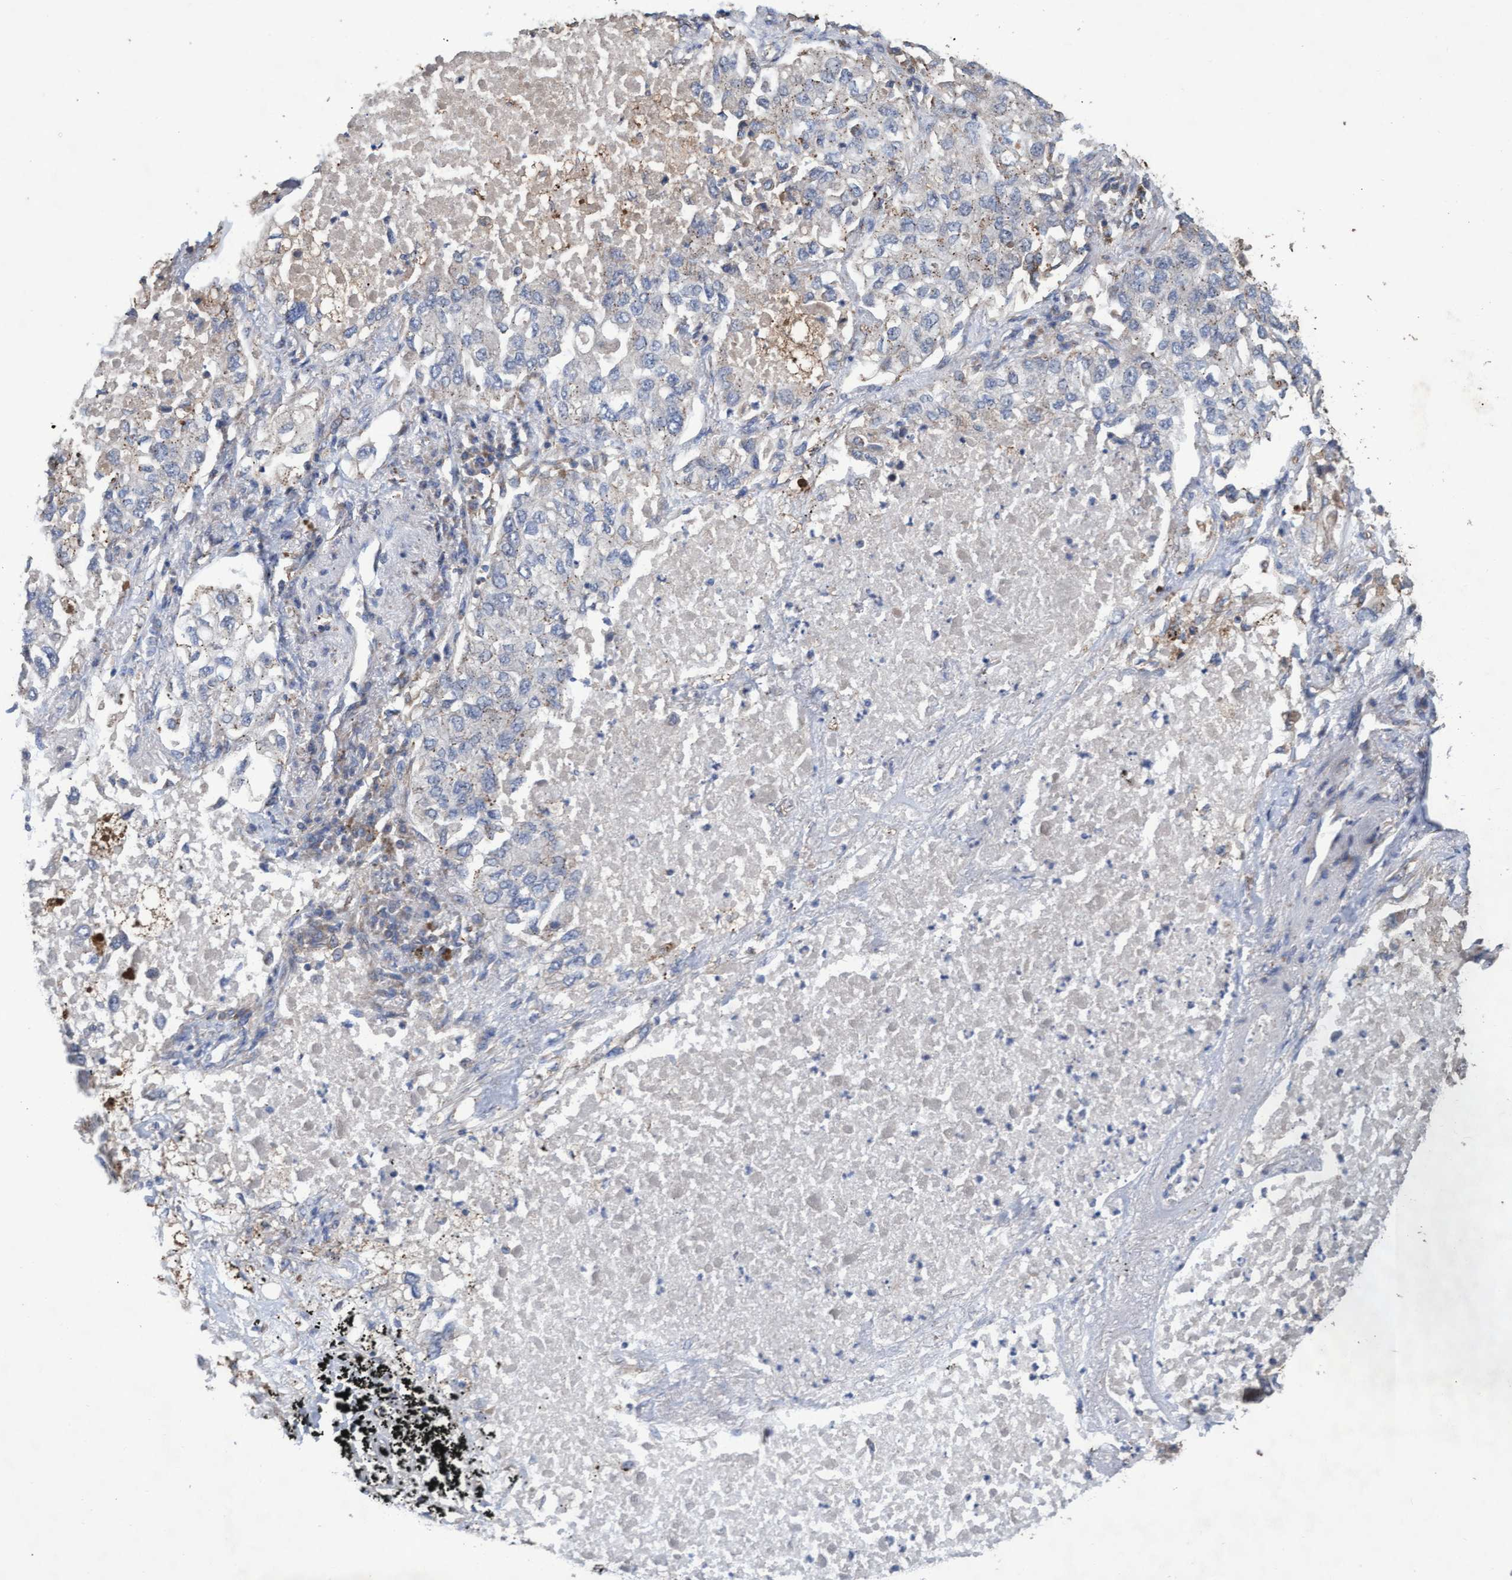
{"staining": {"intensity": "negative", "quantity": "none", "location": "none"}, "tissue": "lung cancer", "cell_type": "Tumor cells", "image_type": "cancer", "snomed": [{"axis": "morphology", "description": "Inflammation, NOS"}, {"axis": "morphology", "description": "Adenocarcinoma, NOS"}, {"axis": "topography", "description": "Lung"}], "caption": "Immunohistochemical staining of human adenocarcinoma (lung) reveals no significant expression in tumor cells. (Brightfield microscopy of DAB immunohistochemistry at high magnification).", "gene": "ABCF2", "patient": {"sex": "male", "age": 63}}